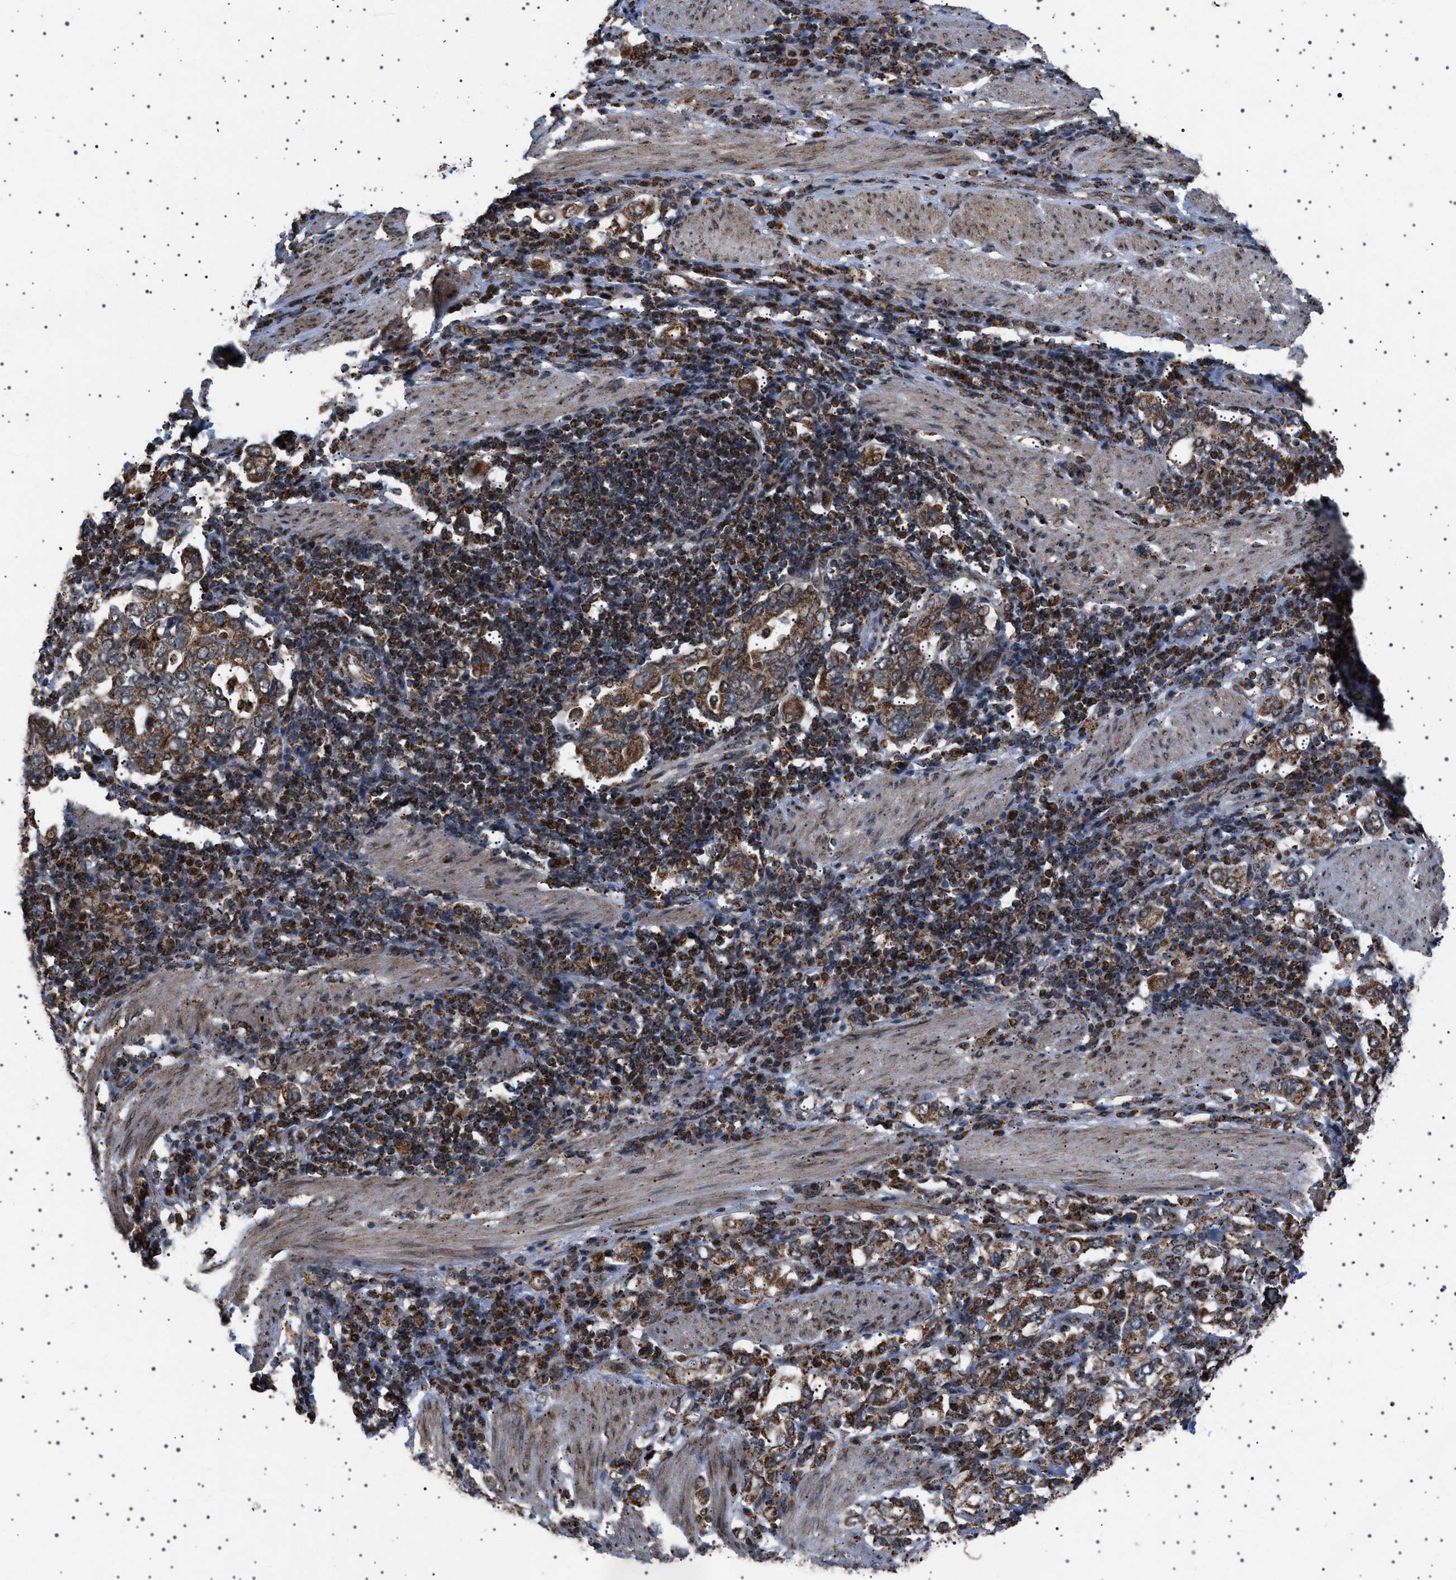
{"staining": {"intensity": "strong", "quantity": "25%-75%", "location": "cytoplasmic/membranous,nuclear"}, "tissue": "stomach cancer", "cell_type": "Tumor cells", "image_type": "cancer", "snomed": [{"axis": "morphology", "description": "Adenocarcinoma, NOS"}, {"axis": "topography", "description": "Stomach, upper"}], "caption": "Approximately 25%-75% of tumor cells in stomach cancer exhibit strong cytoplasmic/membranous and nuclear protein positivity as visualized by brown immunohistochemical staining.", "gene": "MELK", "patient": {"sex": "male", "age": 62}}